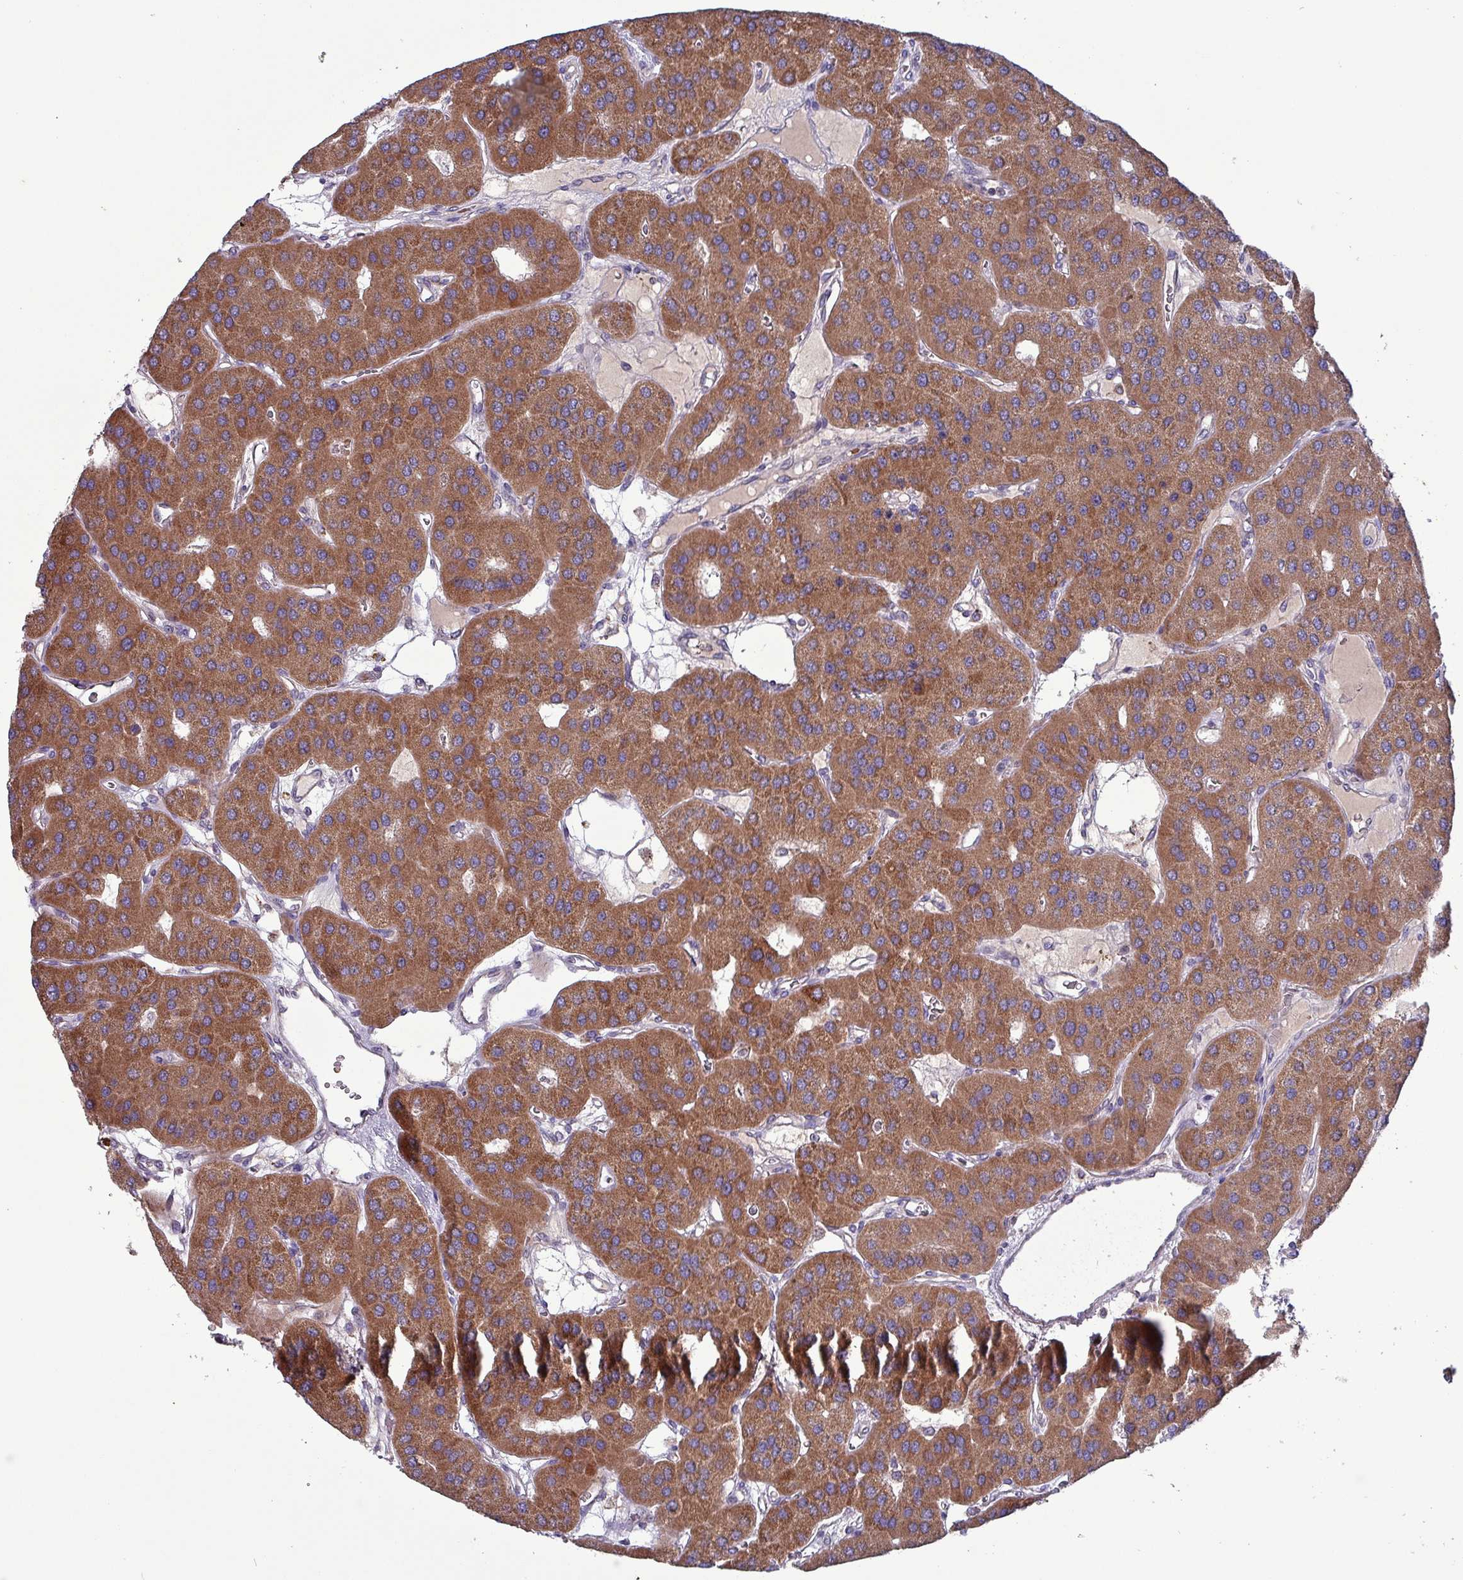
{"staining": {"intensity": "strong", "quantity": ">75%", "location": "cytoplasmic/membranous"}, "tissue": "parathyroid gland", "cell_type": "Glandular cells", "image_type": "normal", "snomed": [{"axis": "morphology", "description": "Normal tissue, NOS"}, {"axis": "morphology", "description": "Adenoma, NOS"}, {"axis": "topography", "description": "Parathyroid gland"}], "caption": "Brown immunohistochemical staining in benign human parathyroid gland shows strong cytoplasmic/membranous expression in approximately >75% of glandular cells.", "gene": "ZNF322", "patient": {"sex": "female", "age": 86}}